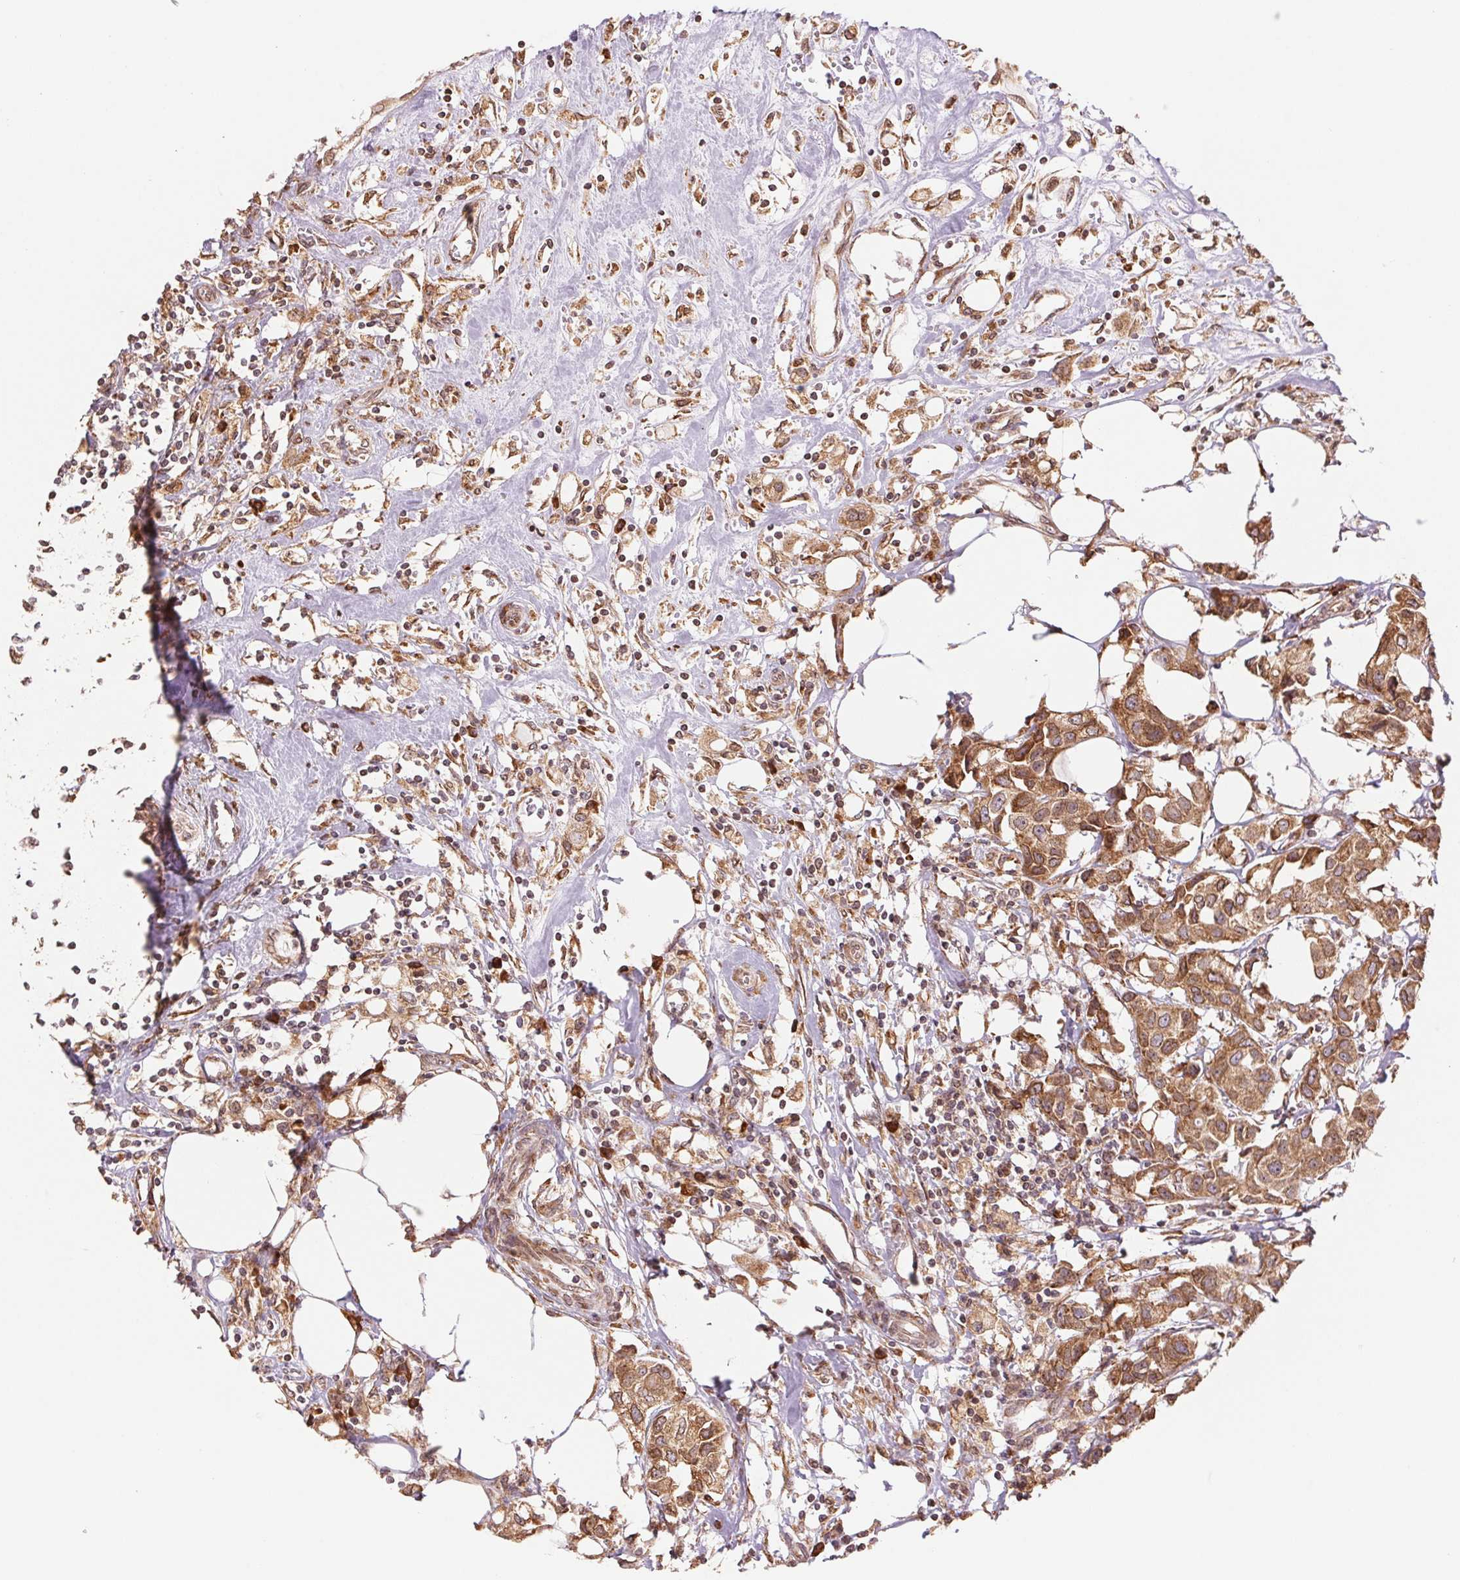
{"staining": {"intensity": "moderate", "quantity": ">75%", "location": "cytoplasmic/membranous"}, "tissue": "breast cancer", "cell_type": "Tumor cells", "image_type": "cancer", "snomed": [{"axis": "morphology", "description": "Duct carcinoma"}, {"axis": "topography", "description": "Breast"}], "caption": "This micrograph reveals intraductal carcinoma (breast) stained with immunohistochemistry to label a protein in brown. The cytoplasmic/membranous of tumor cells show moderate positivity for the protein. Nuclei are counter-stained blue.", "gene": "RPN1", "patient": {"sex": "female", "age": 80}}